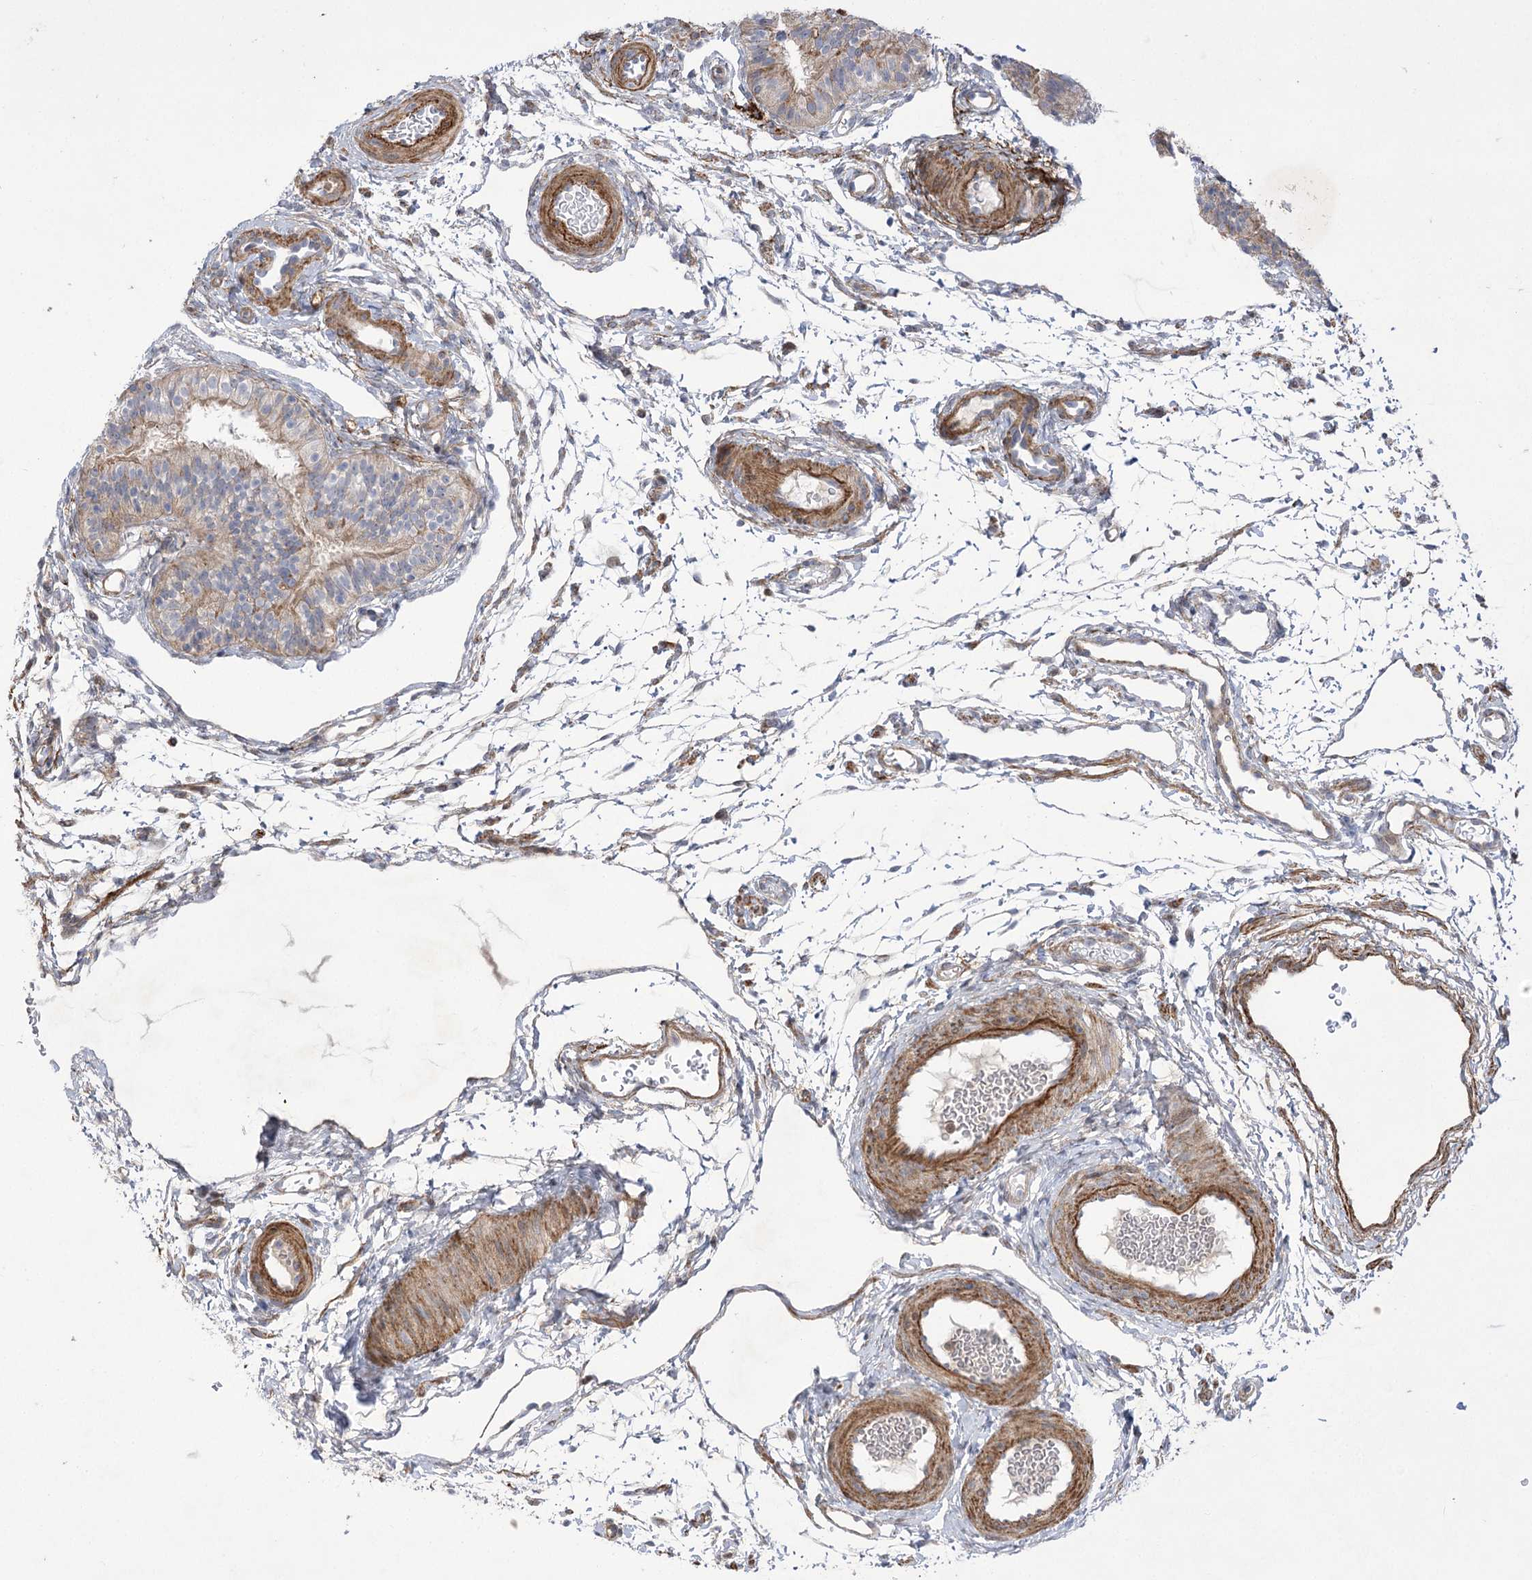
{"staining": {"intensity": "weak", "quantity": "<25%", "location": "cytoplasmic/membranous"}, "tissue": "fallopian tube", "cell_type": "Glandular cells", "image_type": "normal", "snomed": [{"axis": "morphology", "description": "Normal tissue, NOS"}, {"axis": "topography", "description": "Fallopian tube"}], "caption": "This is a micrograph of immunohistochemistry (IHC) staining of benign fallopian tube, which shows no positivity in glandular cells. (DAB IHC, high magnification).", "gene": "RNF24", "patient": {"sex": "female", "age": 35}}